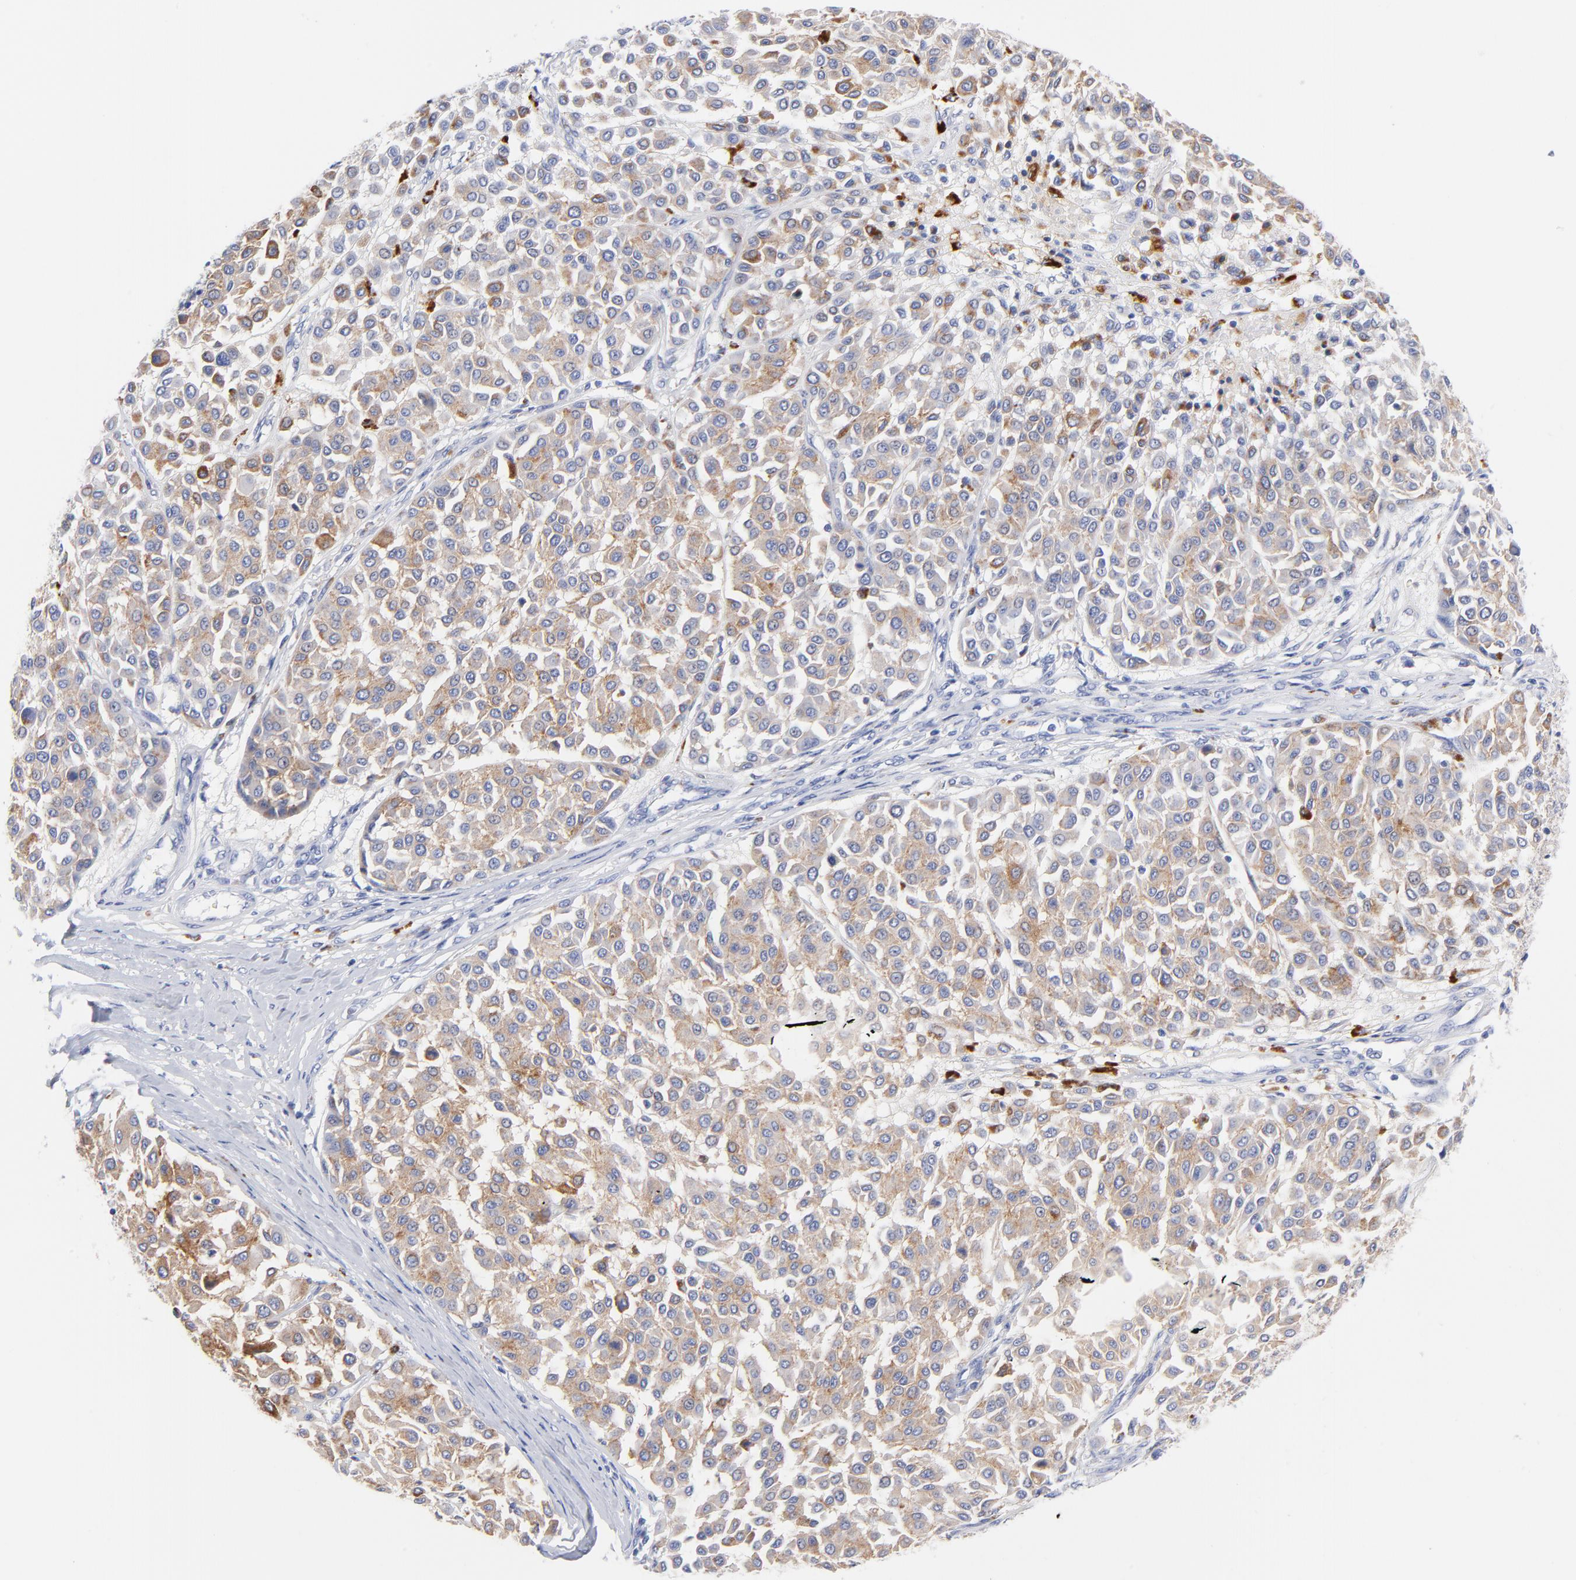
{"staining": {"intensity": "moderate", "quantity": ">75%", "location": "cytoplasmic/membranous"}, "tissue": "melanoma", "cell_type": "Tumor cells", "image_type": "cancer", "snomed": [{"axis": "morphology", "description": "Malignant melanoma, Metastatic site"}, {"axis": "topography", "description": "Soft tissue"}], "caption": "High-magnification brightfield microscopy of melanoma stained with DAB (brown) and counterstained with hematoxylin (blue). tumor cells exhibit moderate cytoplasmic/membranous staining is seen in approximately>75% of cells.", "gene": "CPVL", "patient": {"sex": "male", "age": 41}}